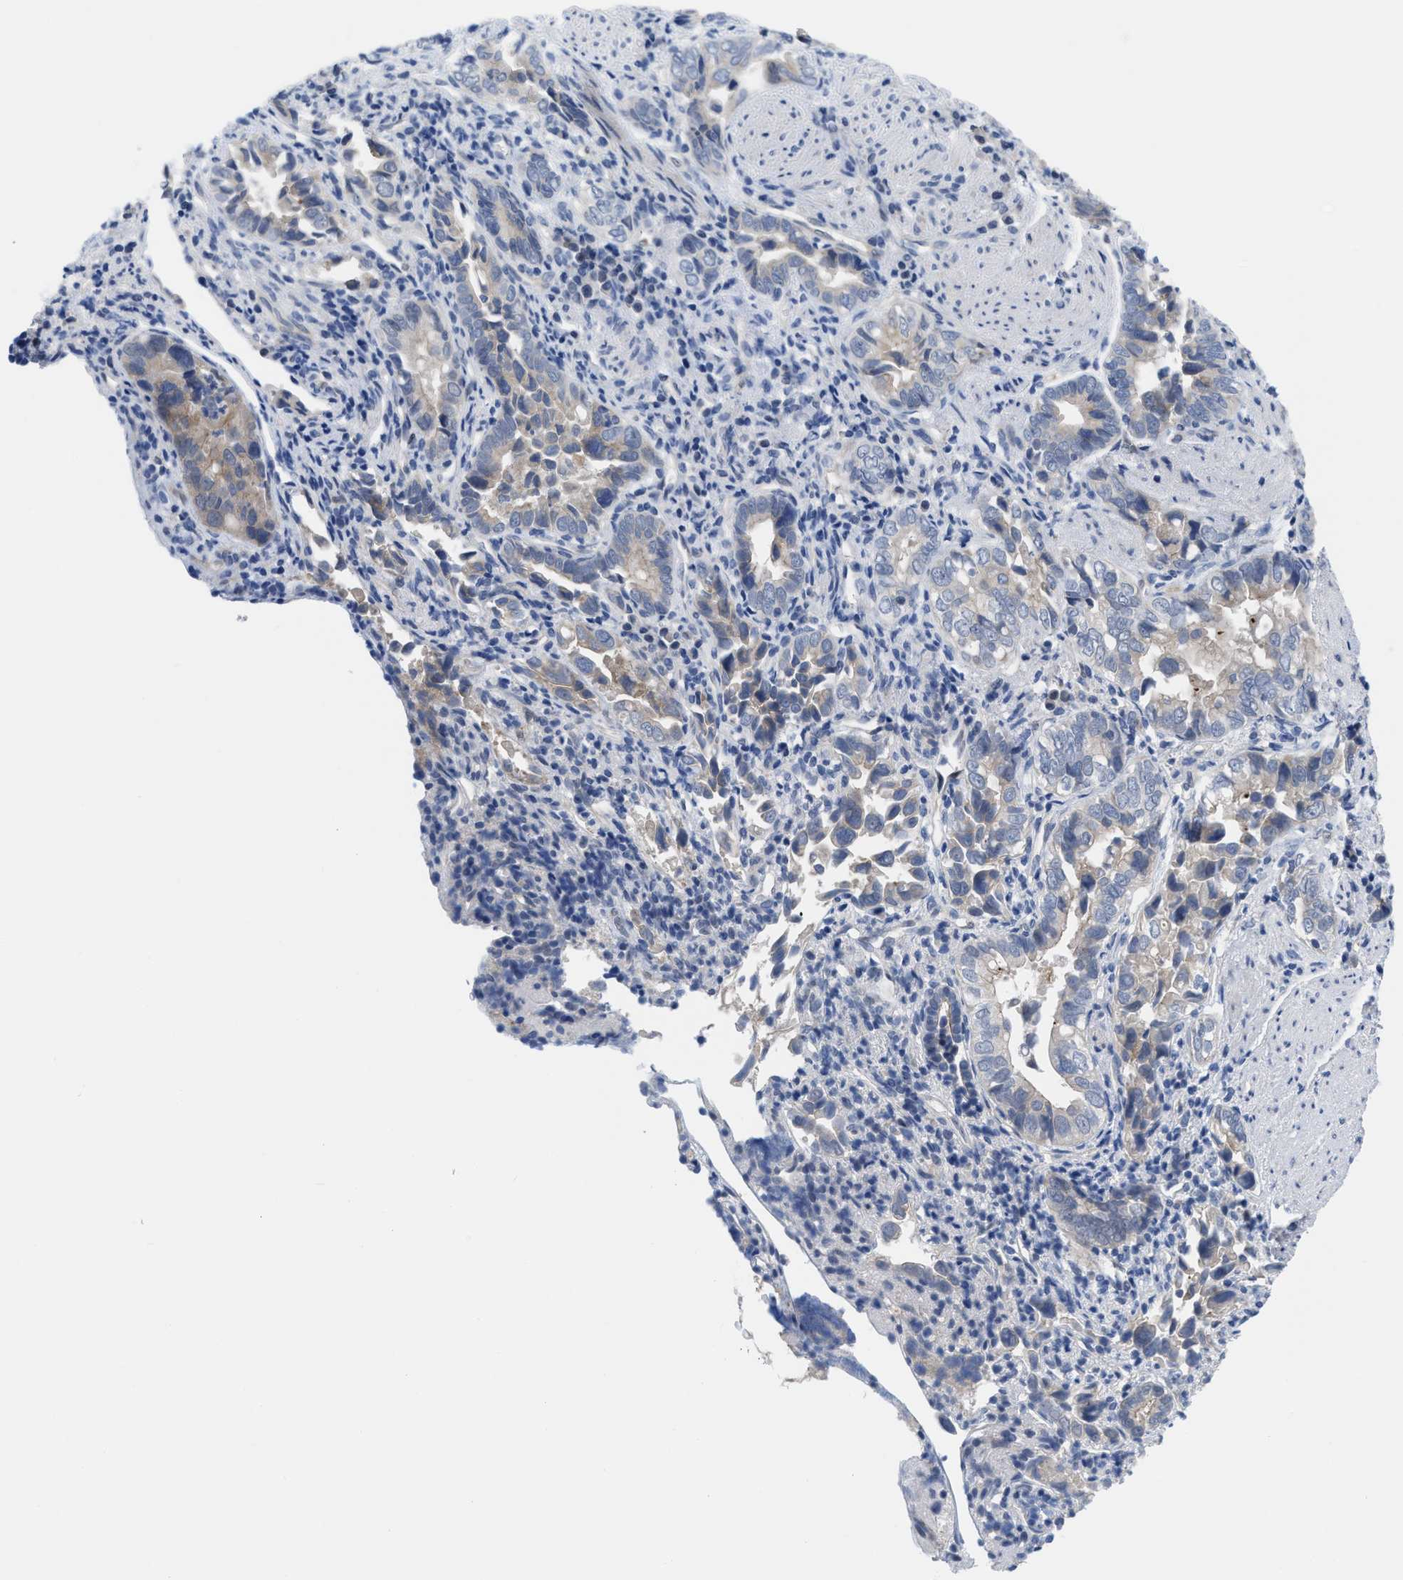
{"staining": {"intensity": "negative", "quantity": "none", "location": "none"}, "tissue": "liver cancer", "cell_type": "Tumor cells", "image_type": "cancer", "snomed": [{"axis": "morphology", "description": "Cholangiocarcinoma"}, {"axis": "topography", "description": "Liver"}], "caption": "Tumor cells show no significant protein expression in liver cholangiocarcinoma.", "gene": "LDAF1", "patient": {"sex": "female", "age": 79}}